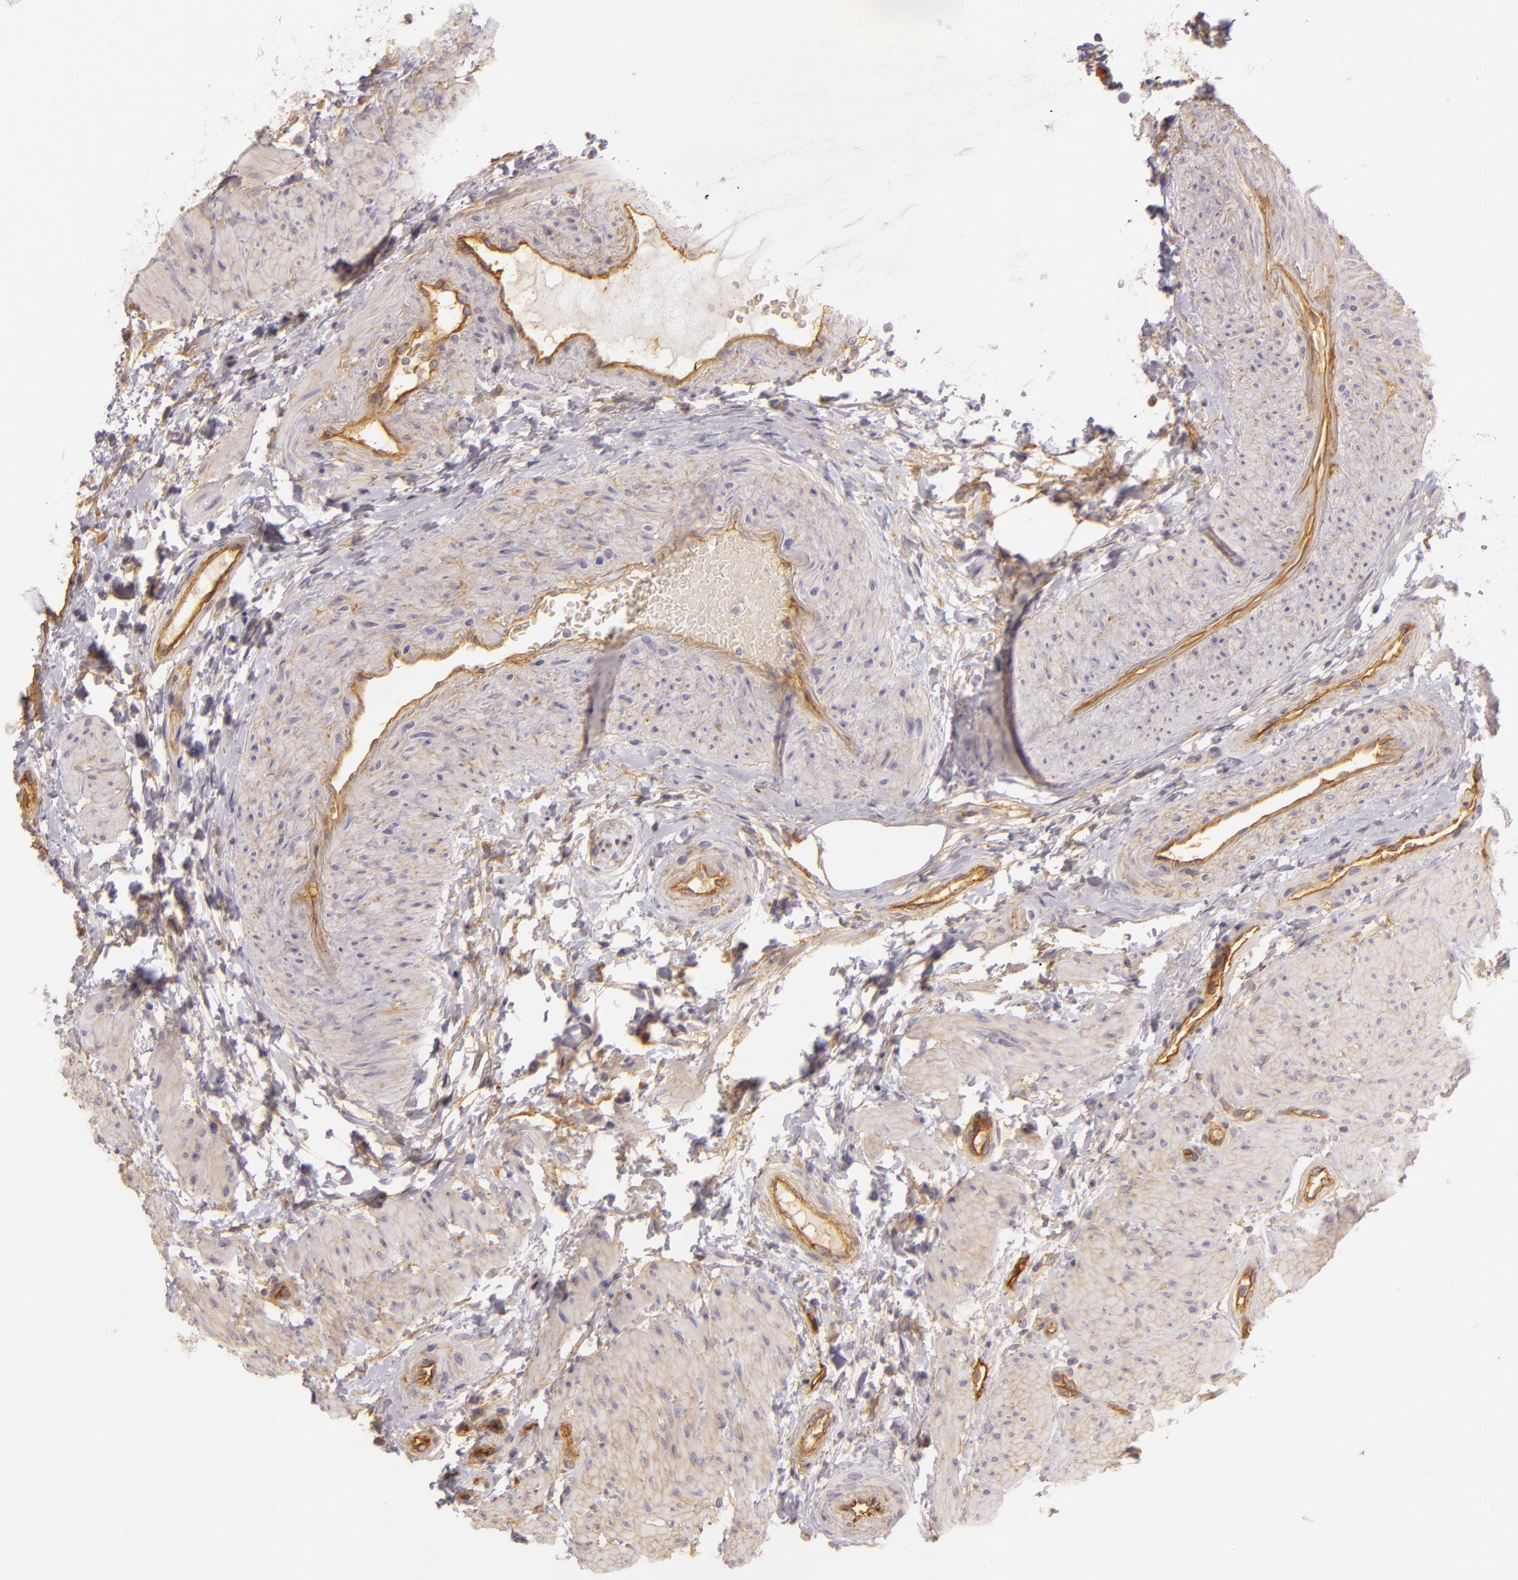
{"staining": {"intensity": "moderate", "quantity": ">75%", "location": "cytoplasmic/membranous"}, "tissue": "epididymis", "cell_type": "Glandular cells", "image_type": "normal", "snomed": [{"axis": "morphology", "description": "Normal tissue, NOS"}, {"axis": "topography", "description": "Epididymis"}], "caption": "This is a micrograph of IHC staining of normal epididymis, which shows moderate staining in the cytoplasmic/membranous of glandular cells.", "gene": "CD59", "patient": {"sex": "male", "age": 68}}